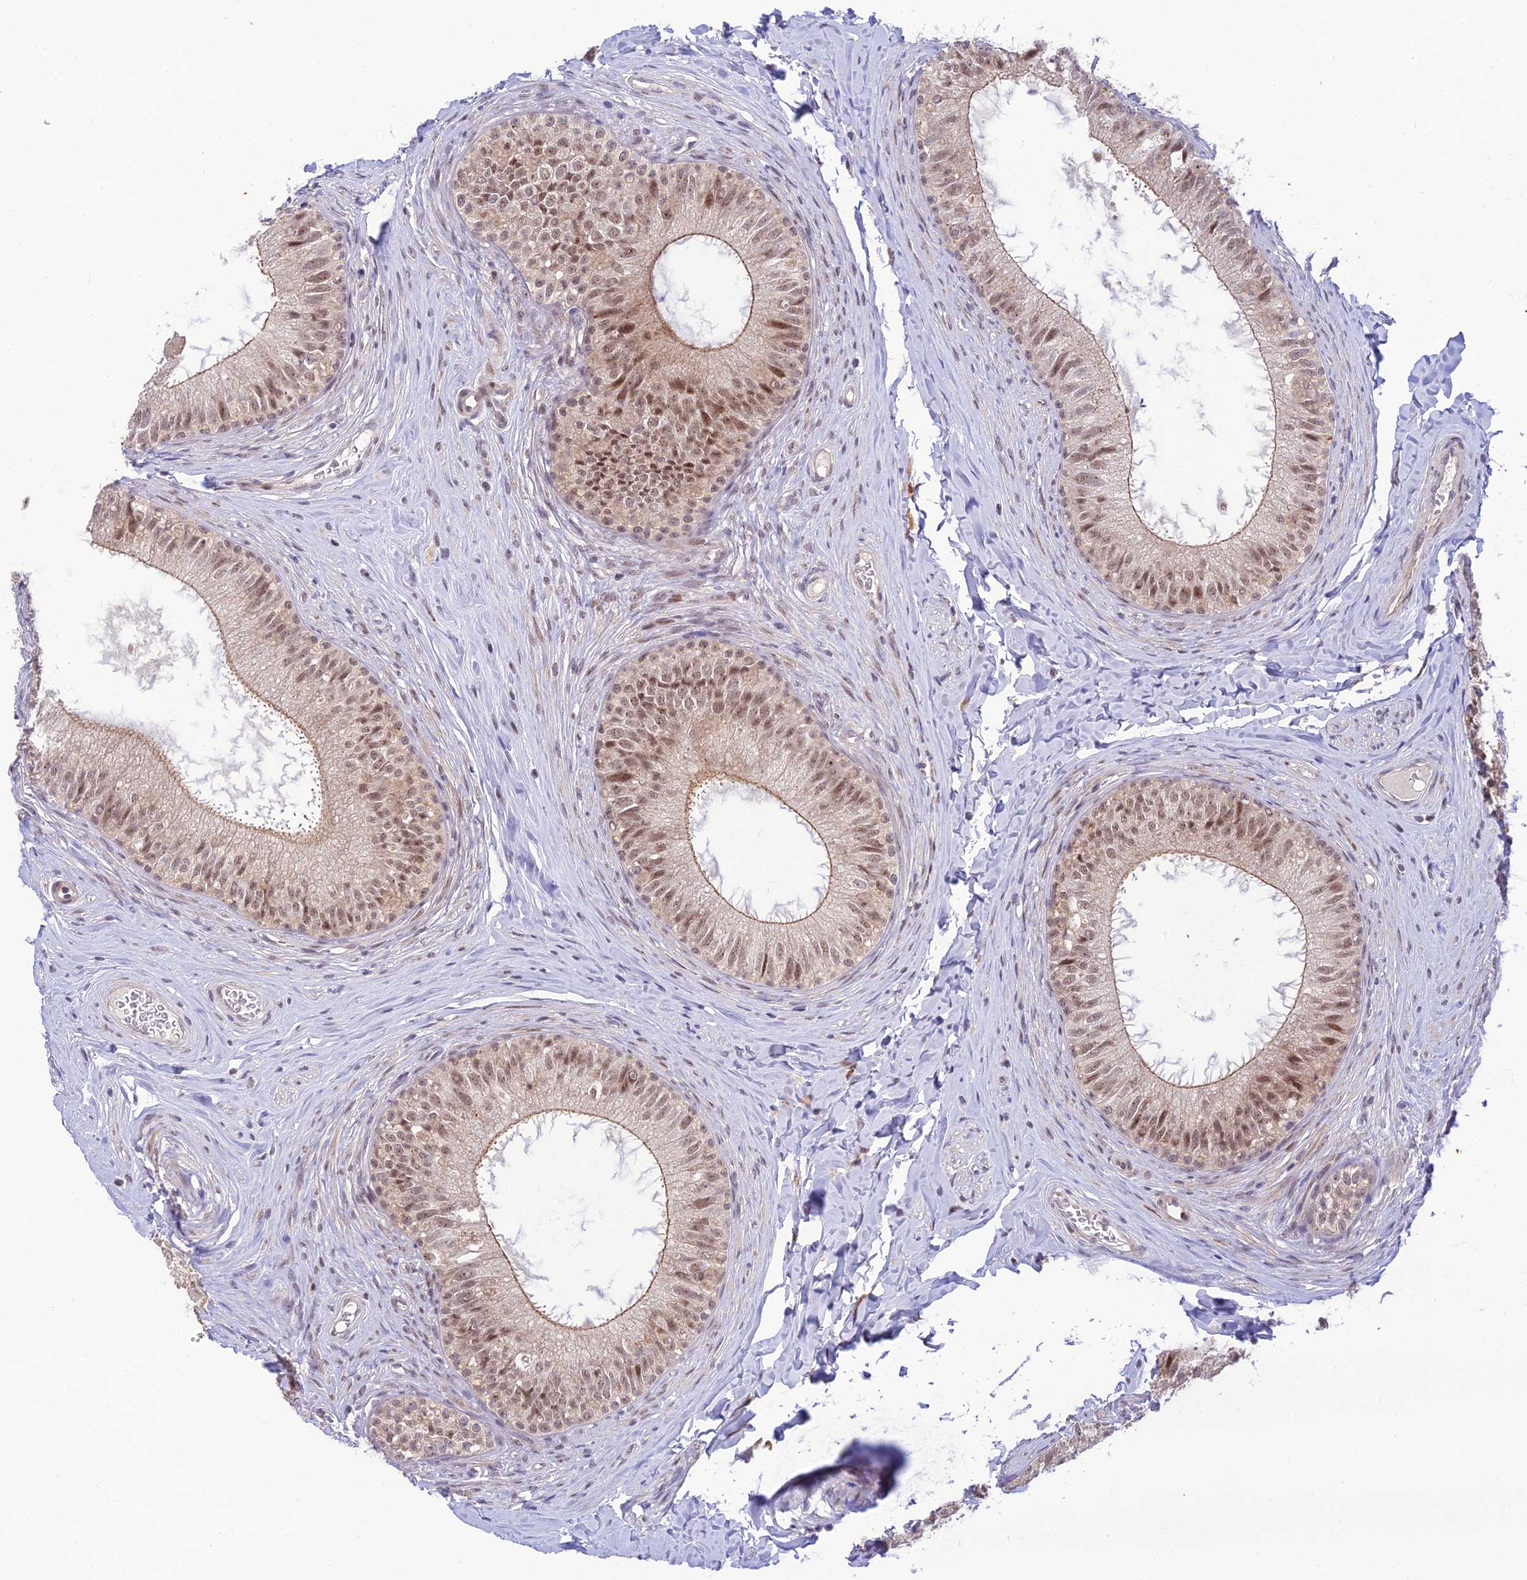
{"staining": {"intensity": "weak", "quantity": "25%-75%", "location": "cytoplasmic/membranous,nuclear"}, "tissue": "epididymis", "cell_type": "Glandular cells", "image_type": "normal", "snomed": [{"axis": "morphology", "description": "Normal tissue, NOS"}, {"axis": "topography", "description": "Epididymis"}], "caption": "Glandular cells exhibit low levels of weak cytoplasmic/membranous,nuclear expression in about 25%-75% of cells in normal human epididymis.", "gene": "ASPDH", "patient": {"sex": "male", "age": 34}}